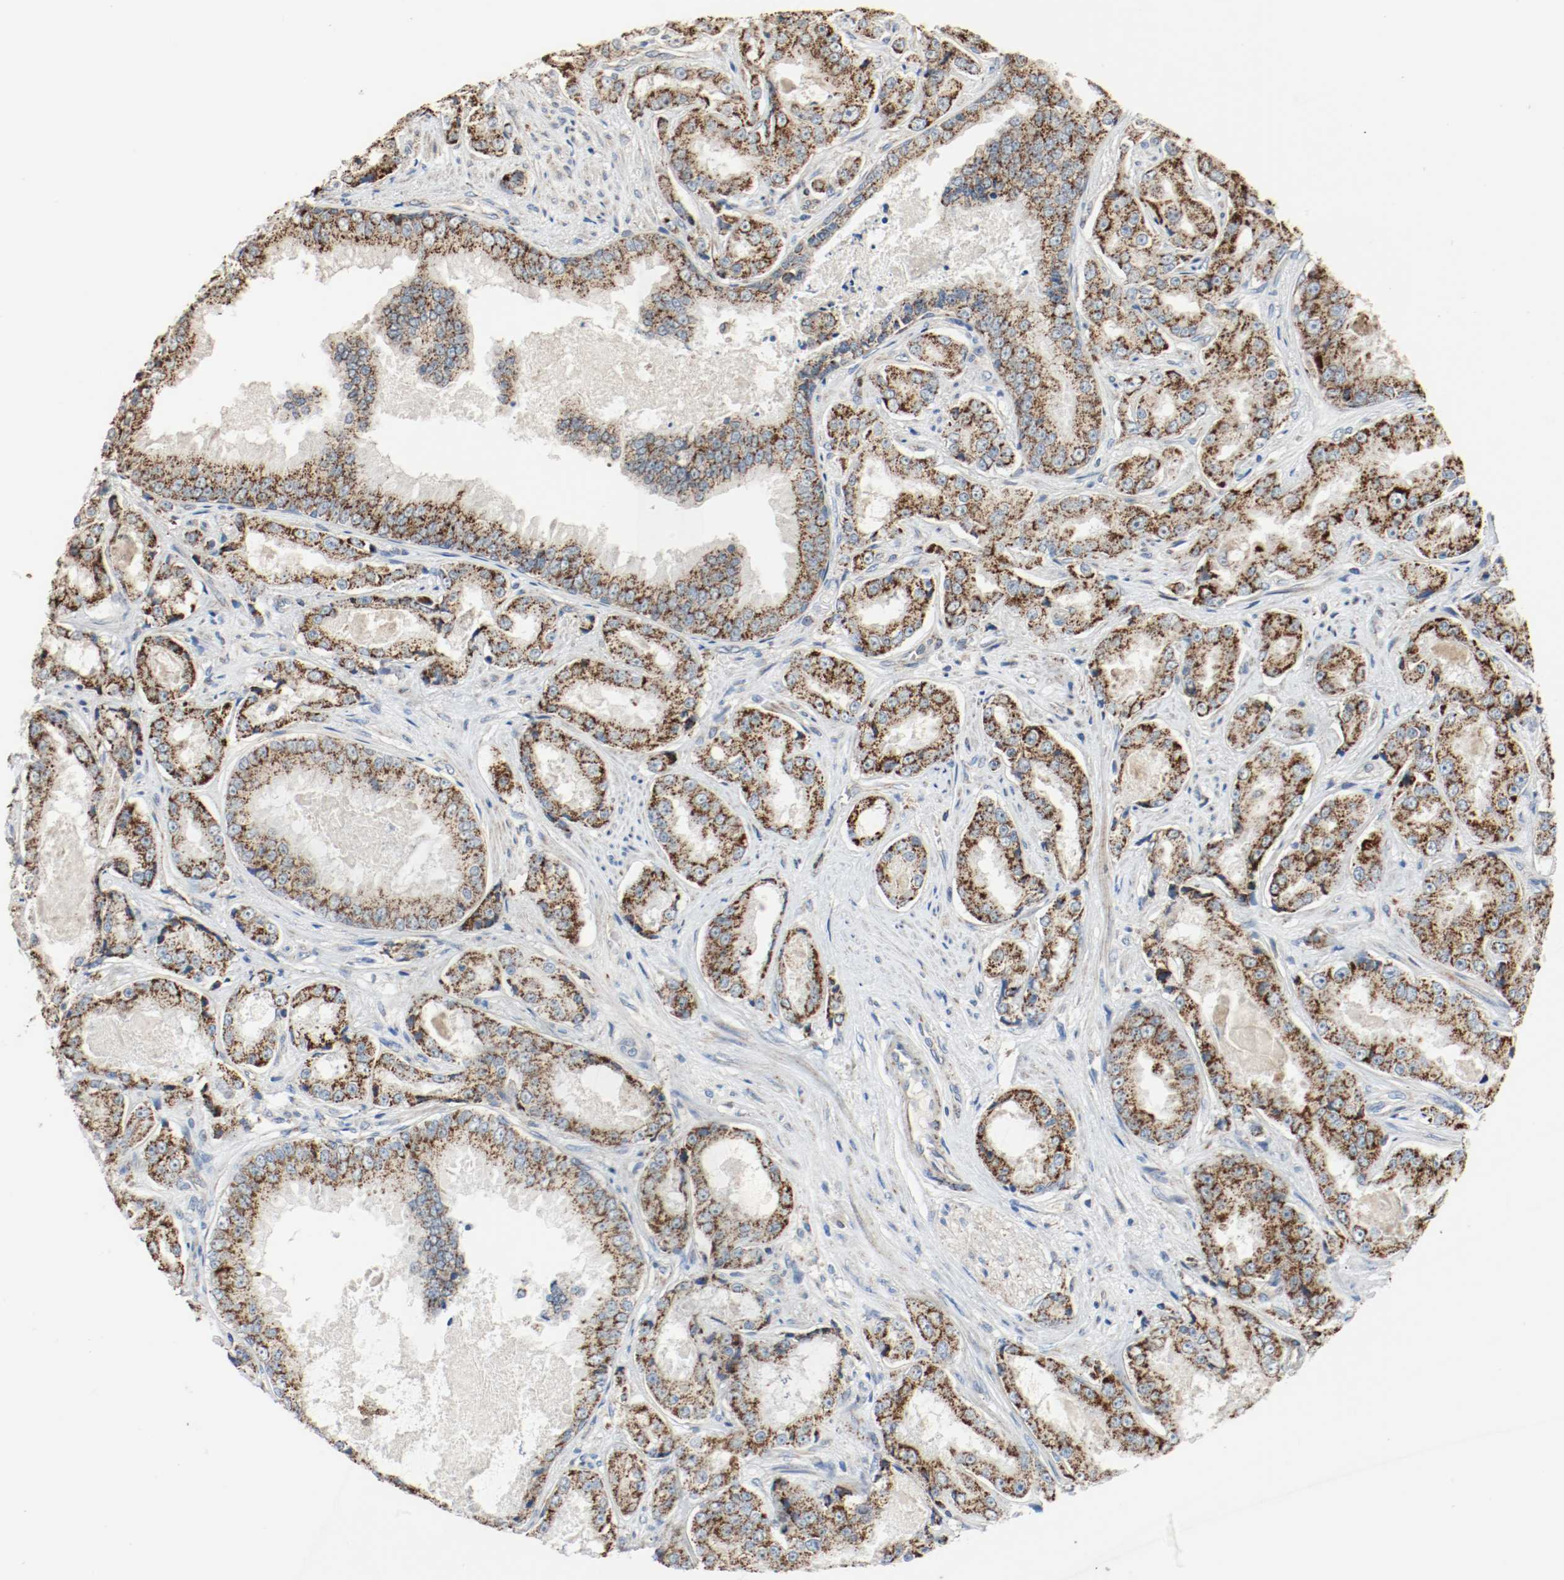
{"staining": {"intensity": "strong", "quantity": ">75%", "location": "cytoplasmic/membranous"}, "tissue": "prostate cancer", "cell_type": "Tumor cells", "image_type": "cancer", "snomed": [{"axis": "morphology", "description": "Adenocarcinoma, High grade"}, {"axis": "topography", "description": "Prostate"}], "caption": "A micrograph of prostate cancer (adenocarcinoma (high-grade)) stained for a protein reveals strong cytoplasmic/membranous brown staining in tumor cells.", "gene": "ALDH4A1", "patient": {"sex": "male", "age": 73}}